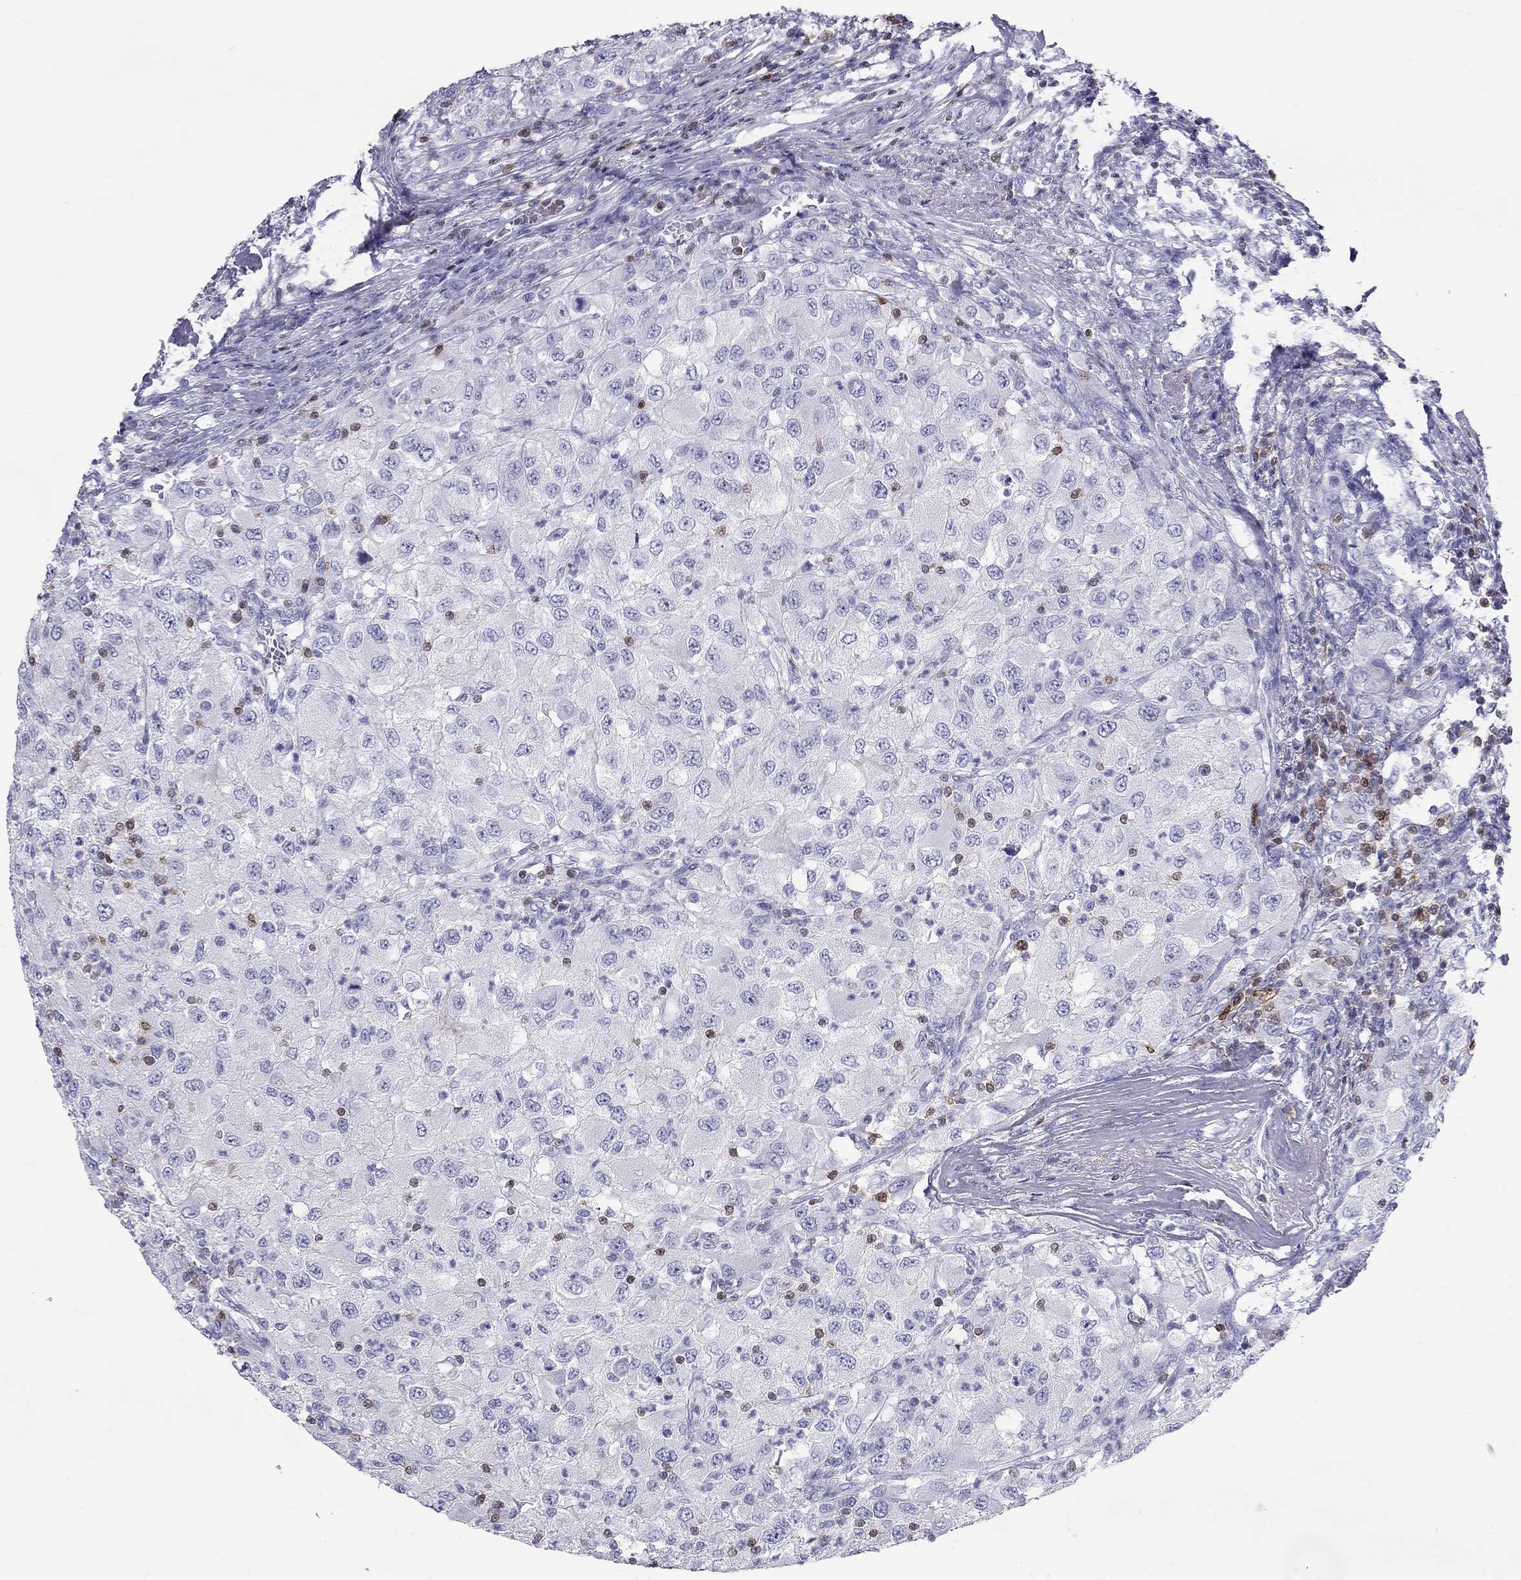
{"staining": {"intensity": "negative", "quantity": "none", "location": "none"}, "tissue": "renal cancer", "cell_type": "Tumor cells", "image_type": "cancer", "snomed": [{"axis": "morphology", "description": "Adenocarcinoma, NOS"}, {"axis": "topography", "description": "Kidney"}], "caption": "Immunohistochemistry (IHC) of renal cancer exhibits no positivity in tumor cells.", "gene": "SH2D2A", "patient": {"sex": "female", "age": 67}}